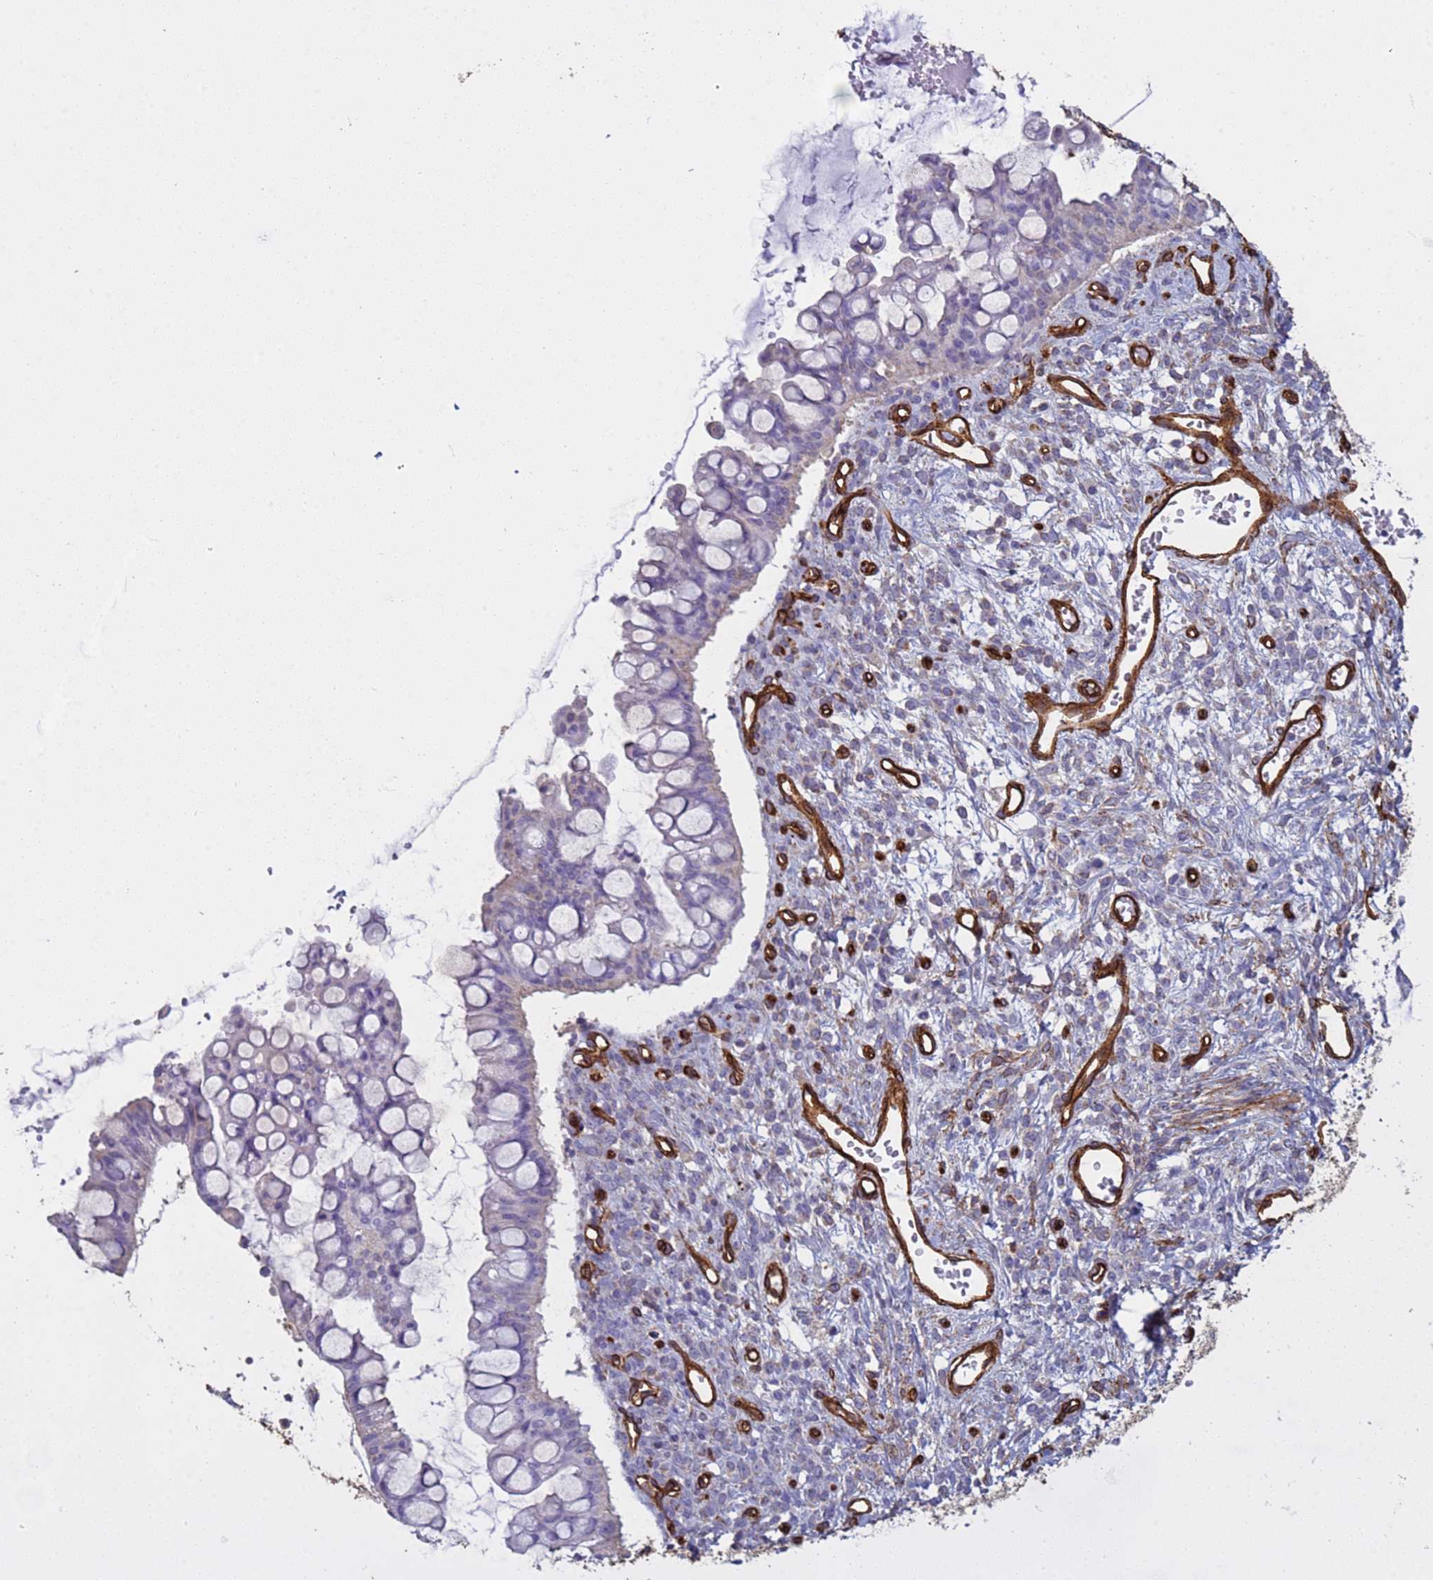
{"staining": {"intensity": "negative", "quantity": "none", "location": "none"}, "tissue": "ovarian cancer", "cell_type": "Tumor cells", "image_type": "cancer", "snomed": [{"axis": "morphology", "description": "Cystadenocarcinoma, mucinous, NOS"}, {"axis": "topography", "description": "Ovary"}], "caption": "Immunohistochemistry histopathology image of neoplastic tissue: human ovarian cancer (mucinous cystadenocarcinoma) stained with DAB (3,3'-diaminobenzidine) displays no significant protein positivity in tumor cells. The staining is performed using DAB (3,3'-diaminobenzidine) brown chromogen with nuclei counter-stained in using hematoxylin.", "gene": "GASK1A", "patient": {"sex": "female", "age": 73}}